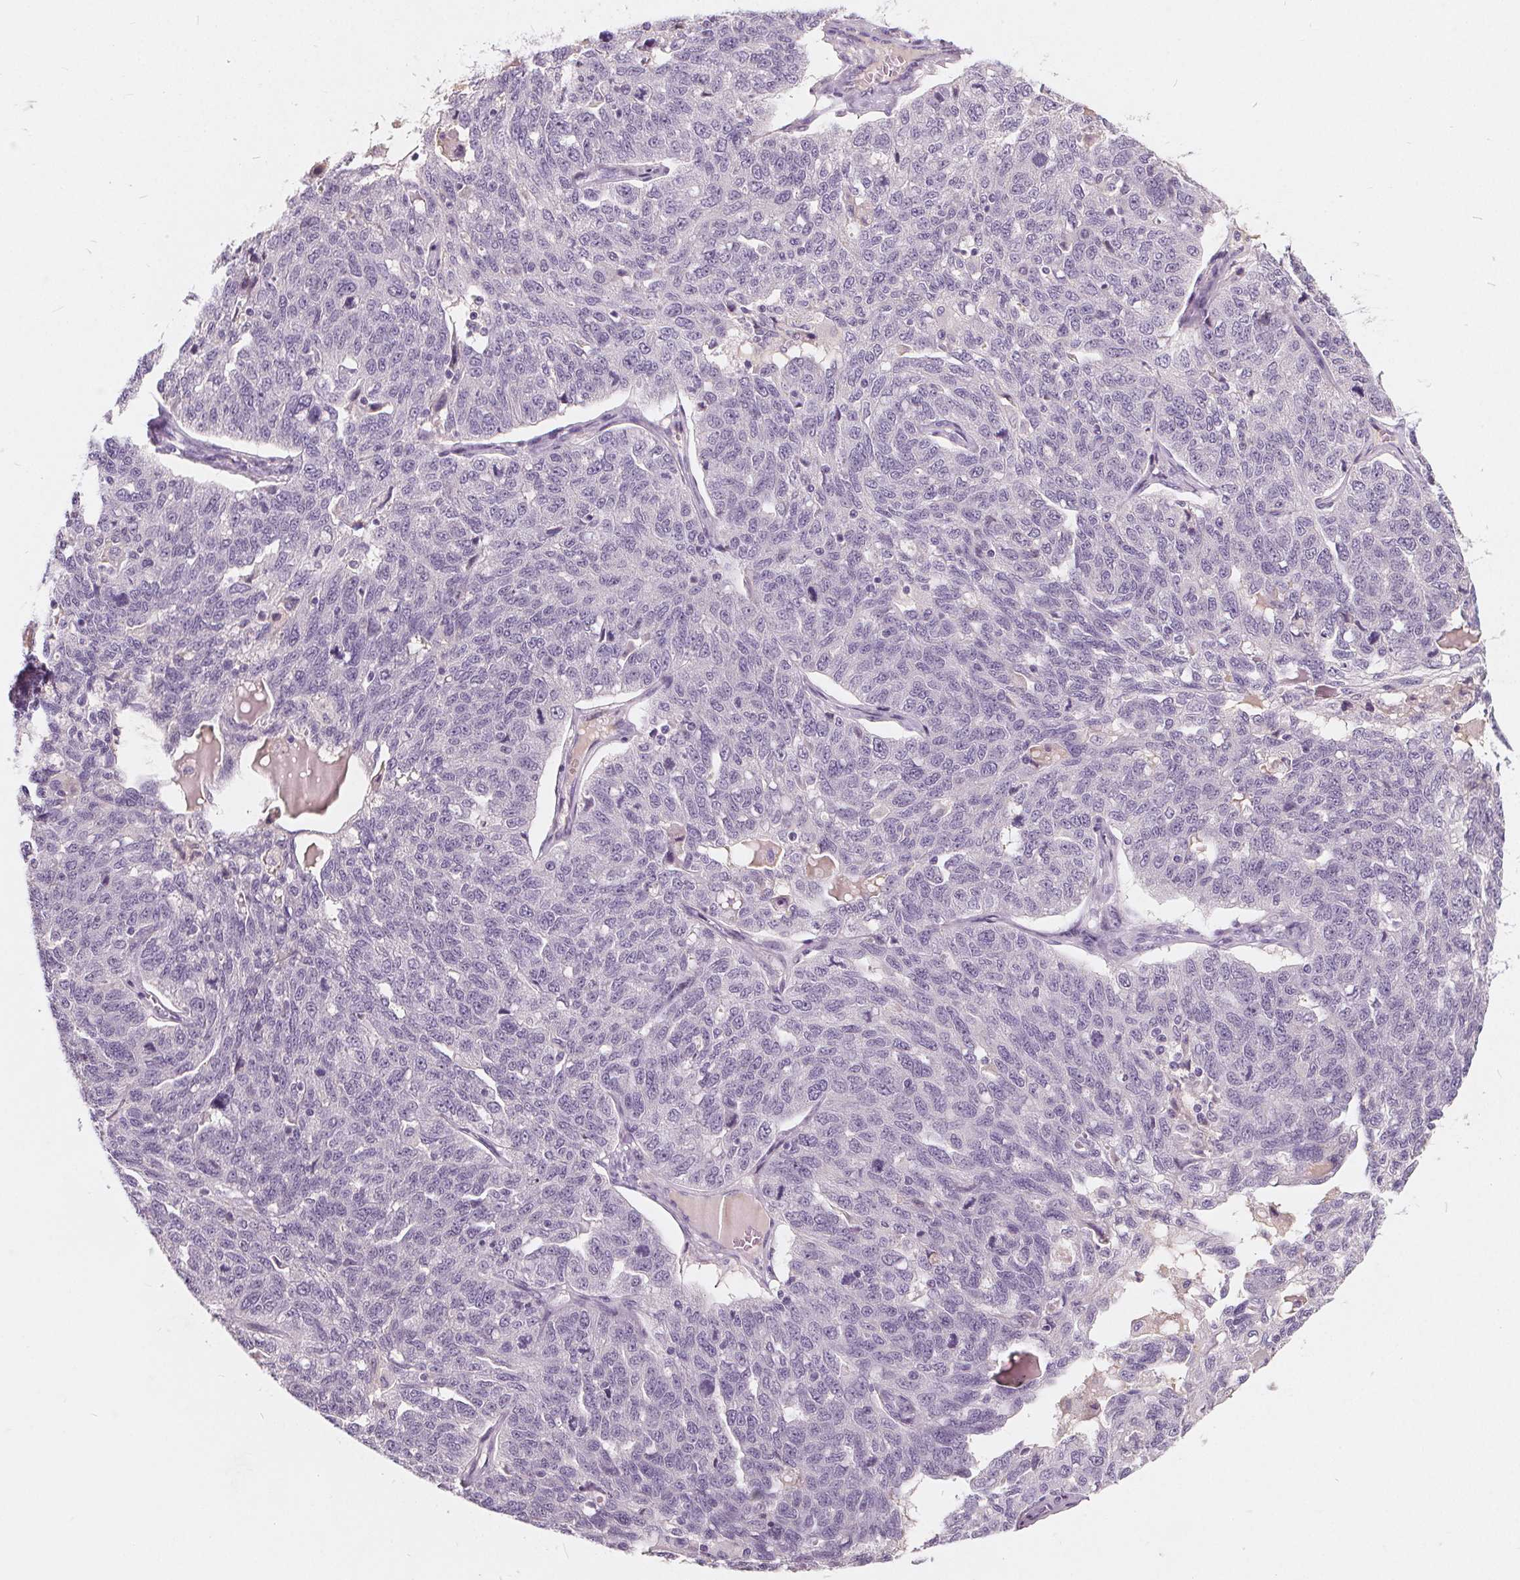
{"staining": {"intensity": "negative", "quantity": "none", "location": "none"}, "tissue": "ovarian cancer", "cell_type": "Tumor cells", "image_type": "cancer", "snomed": [{"axis": "morphology", "description": "Cystadenocarcinoma, serous, NOS"}, {"axis": "topography", "description": "Ovary"}], "caption": "A photomicrograph of ovarian cancer stained for a protein displays no brown staining in tumor cells.", "gene": "PLA2G2E", "patient": {"sex": "female", "age": 71}}